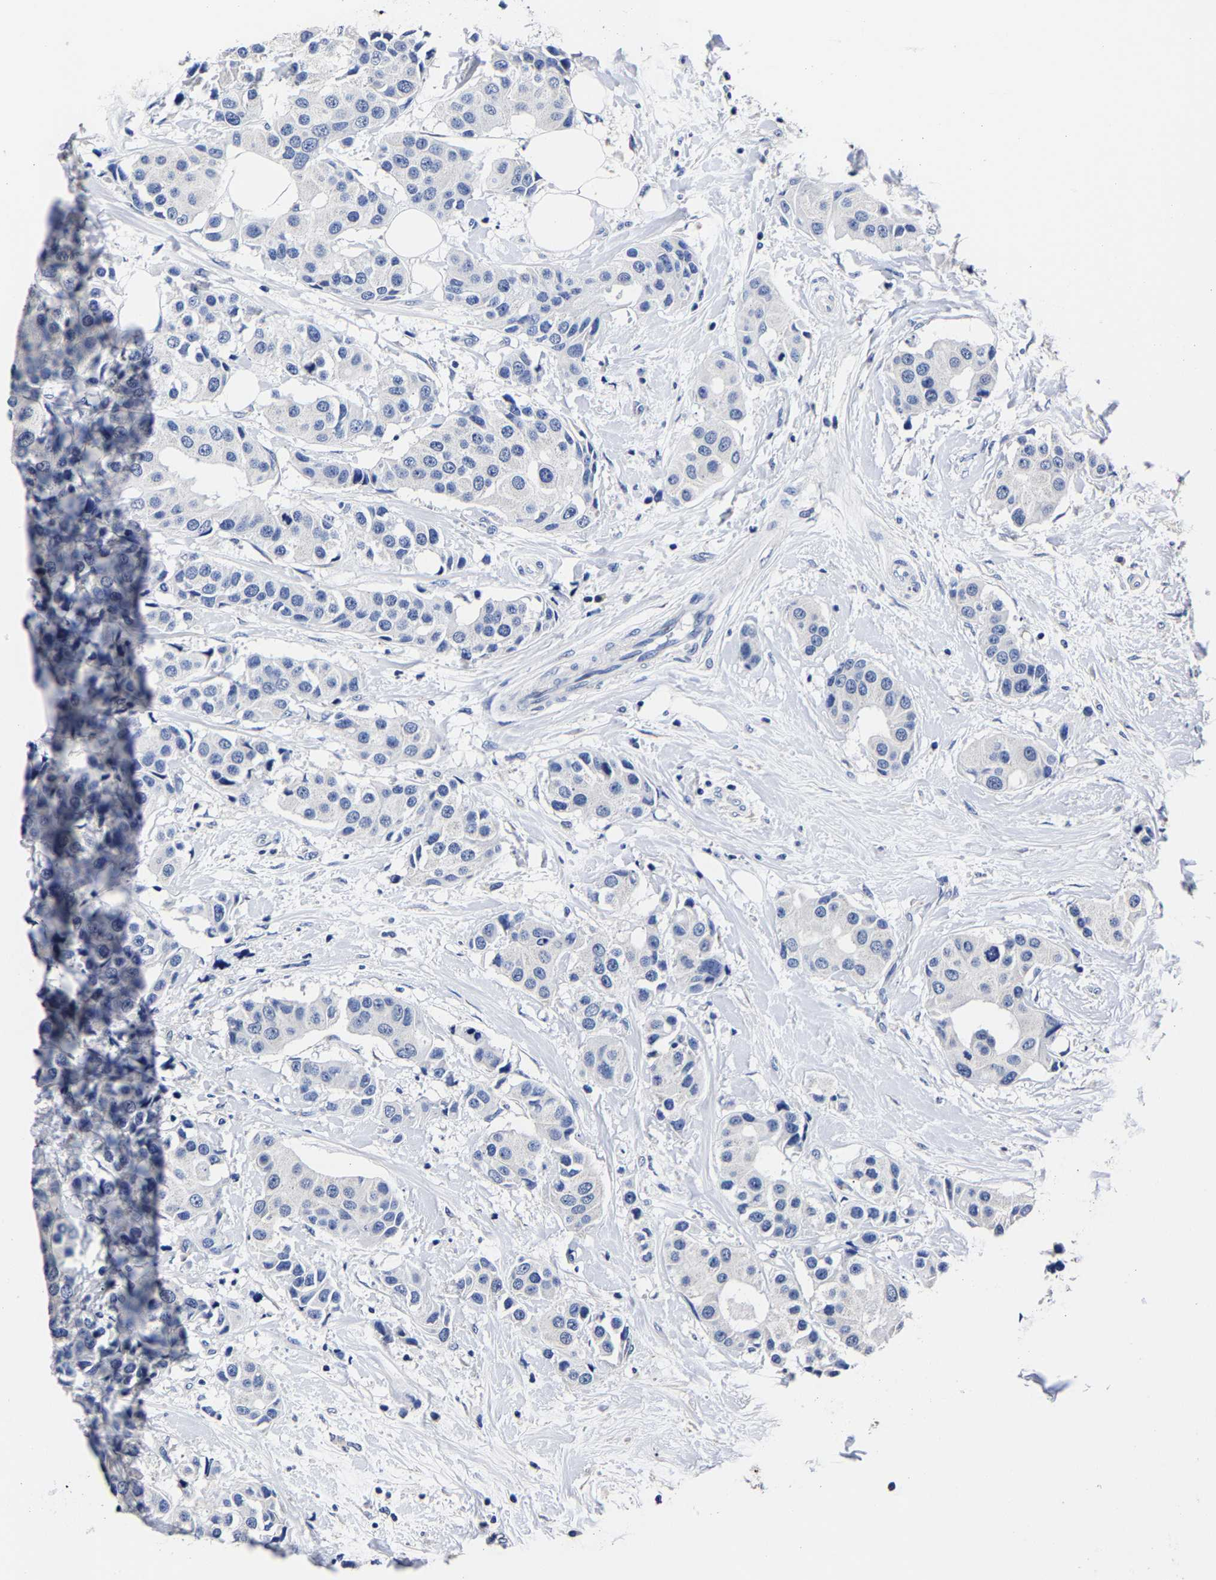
{"staining": {"intensity": "negative", "quantity": "none", "location": "none"}, "tissue": "breast cancer", "cell_type": "Tumor cells", "image_type": "cancer", "snomed": [{"axis": "morphology", "description": "Normal tissue, NOS"}, {"axis": "morphology", "description": "Duct carcinoma"}, {"axis": "topography", "description": "Breast"}], "caption": "This is an immunohistochemistry (IHC) photomicrograph of breast cancer (intraductal carcinoma). There is no expression in tumor cells.", "gene": "AKAP4", "patient": {"sex": "female", "age": 39}}